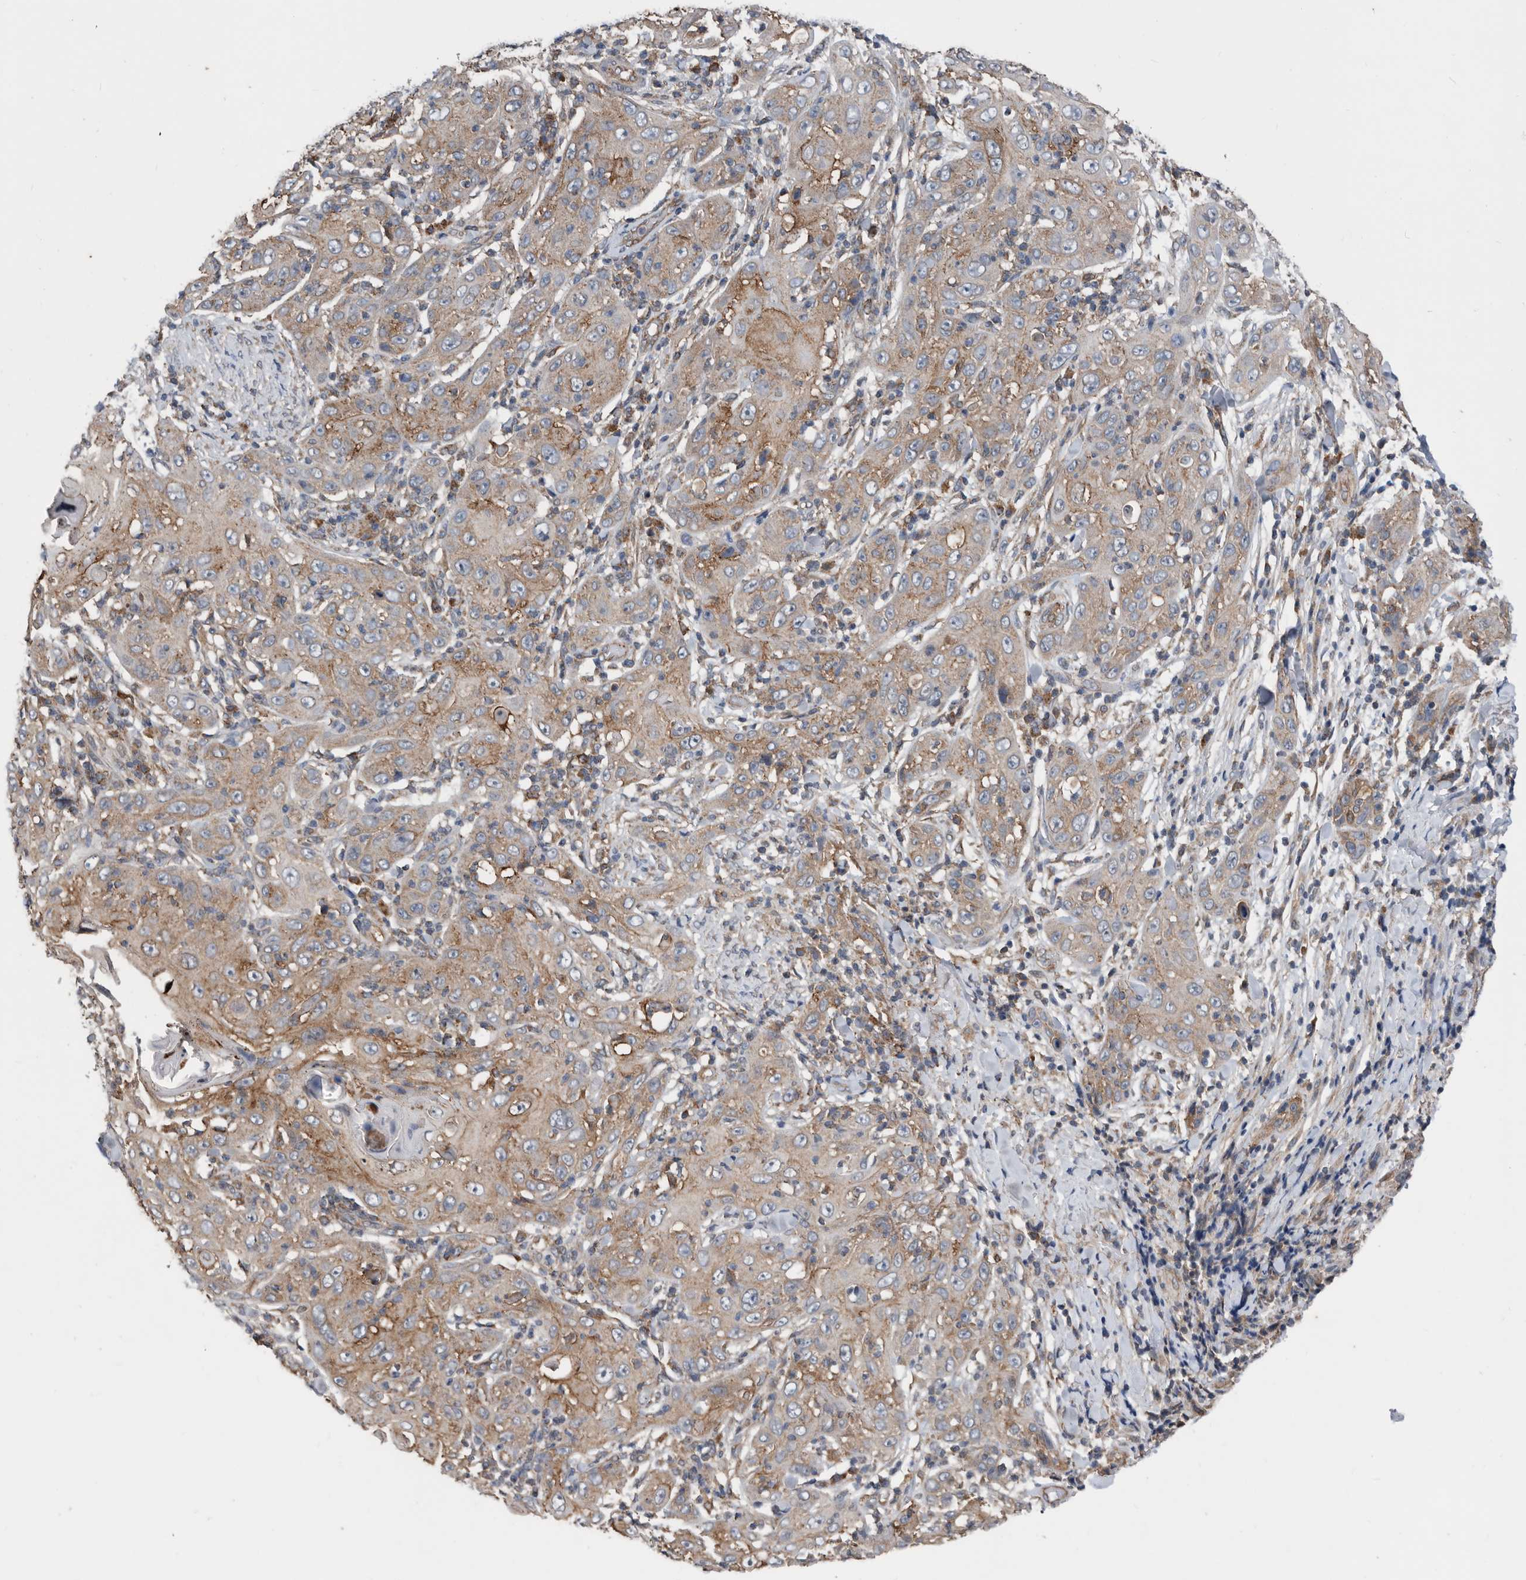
{"staining": {"intensity": "moderate", "quantity": "25%-75%", "location": "cytoplasmic/membranous"}, "tissue": "skin cancer", "cell_type": "Tumor cells", "image_type": "cancer", "snomed": [{"axis": "morphology", "description": "Squamous cell carcinoma, NOS"}, {"axis": "topography", "description": "Skin"}], "caption": "Human skin squamous cell carcinoma stained for a protein (brown) displays moderate cytoplasmic/membranous positive positivity in approximately 25%-75% of tumor cells.", "gene": "AFAP1", "patient": {"sex": "female", "age": 88}}